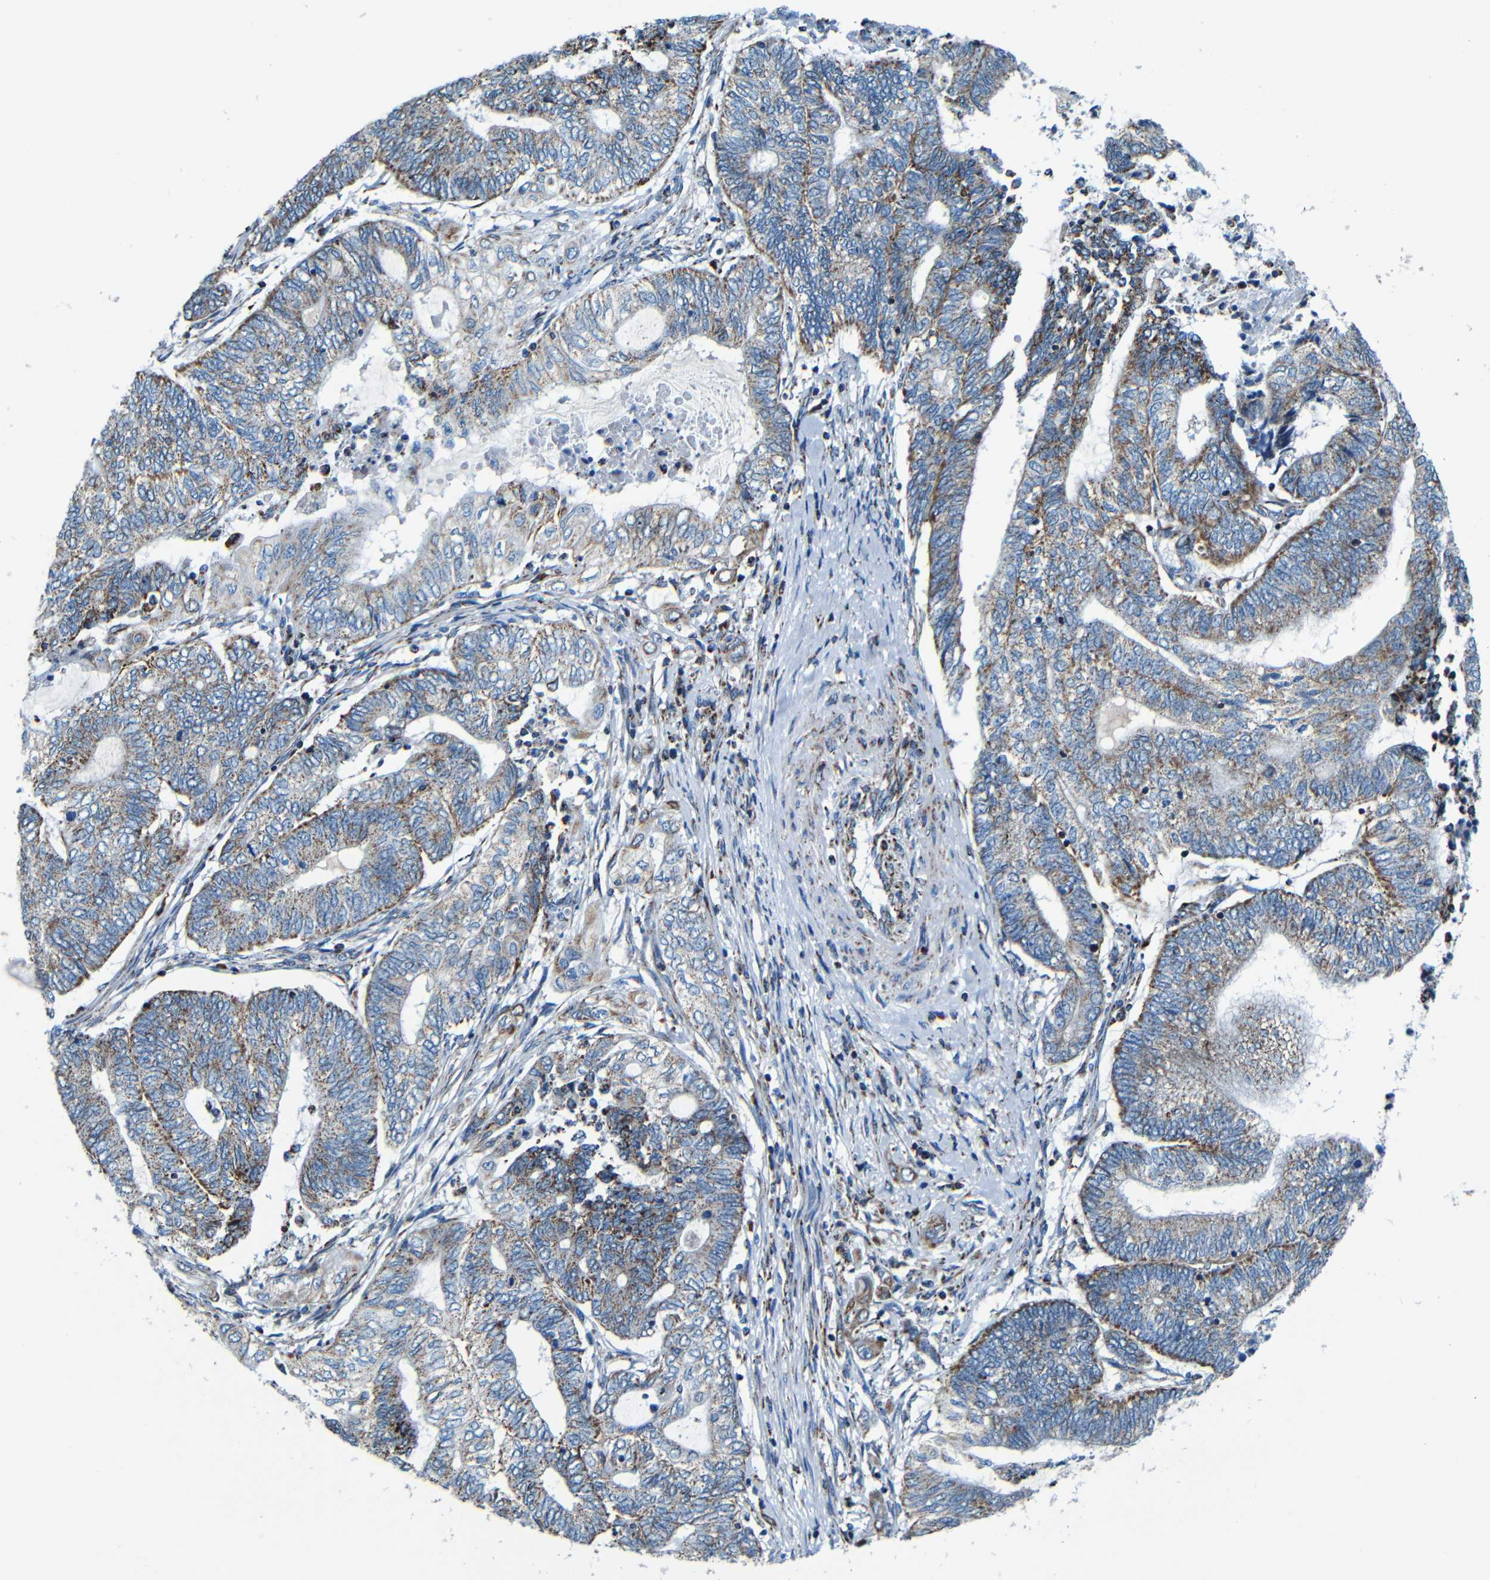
{"staining": {"intensity": "moderate", "quantity": ">75%", "location": "cytoplasmic/membranous"}, "tissue": "endometrial cancer", "cell_type": "Tumor cells", "image_type": "cancer", "snomed": [{"axis": "morphology", "description": "Adenocarcinoma, NOS"}, {"axis": "topography", "description": "Uterus"}, {"axis": "topography", "description": "Endometrium"}], "caption": "Brown immunohistochemical staining in endometrial cancer (adenocarcinoma) demonstrates moderate cytoplasmic/membranous expression in approximately >75% of tumor cells. The staining is performed using DAB brown chromogen to label protein expression. The nuclei are counter-stained blue using hematoxylin.", "gene": "WSCD2", "patient": {"sex": "female", "age": 70}}